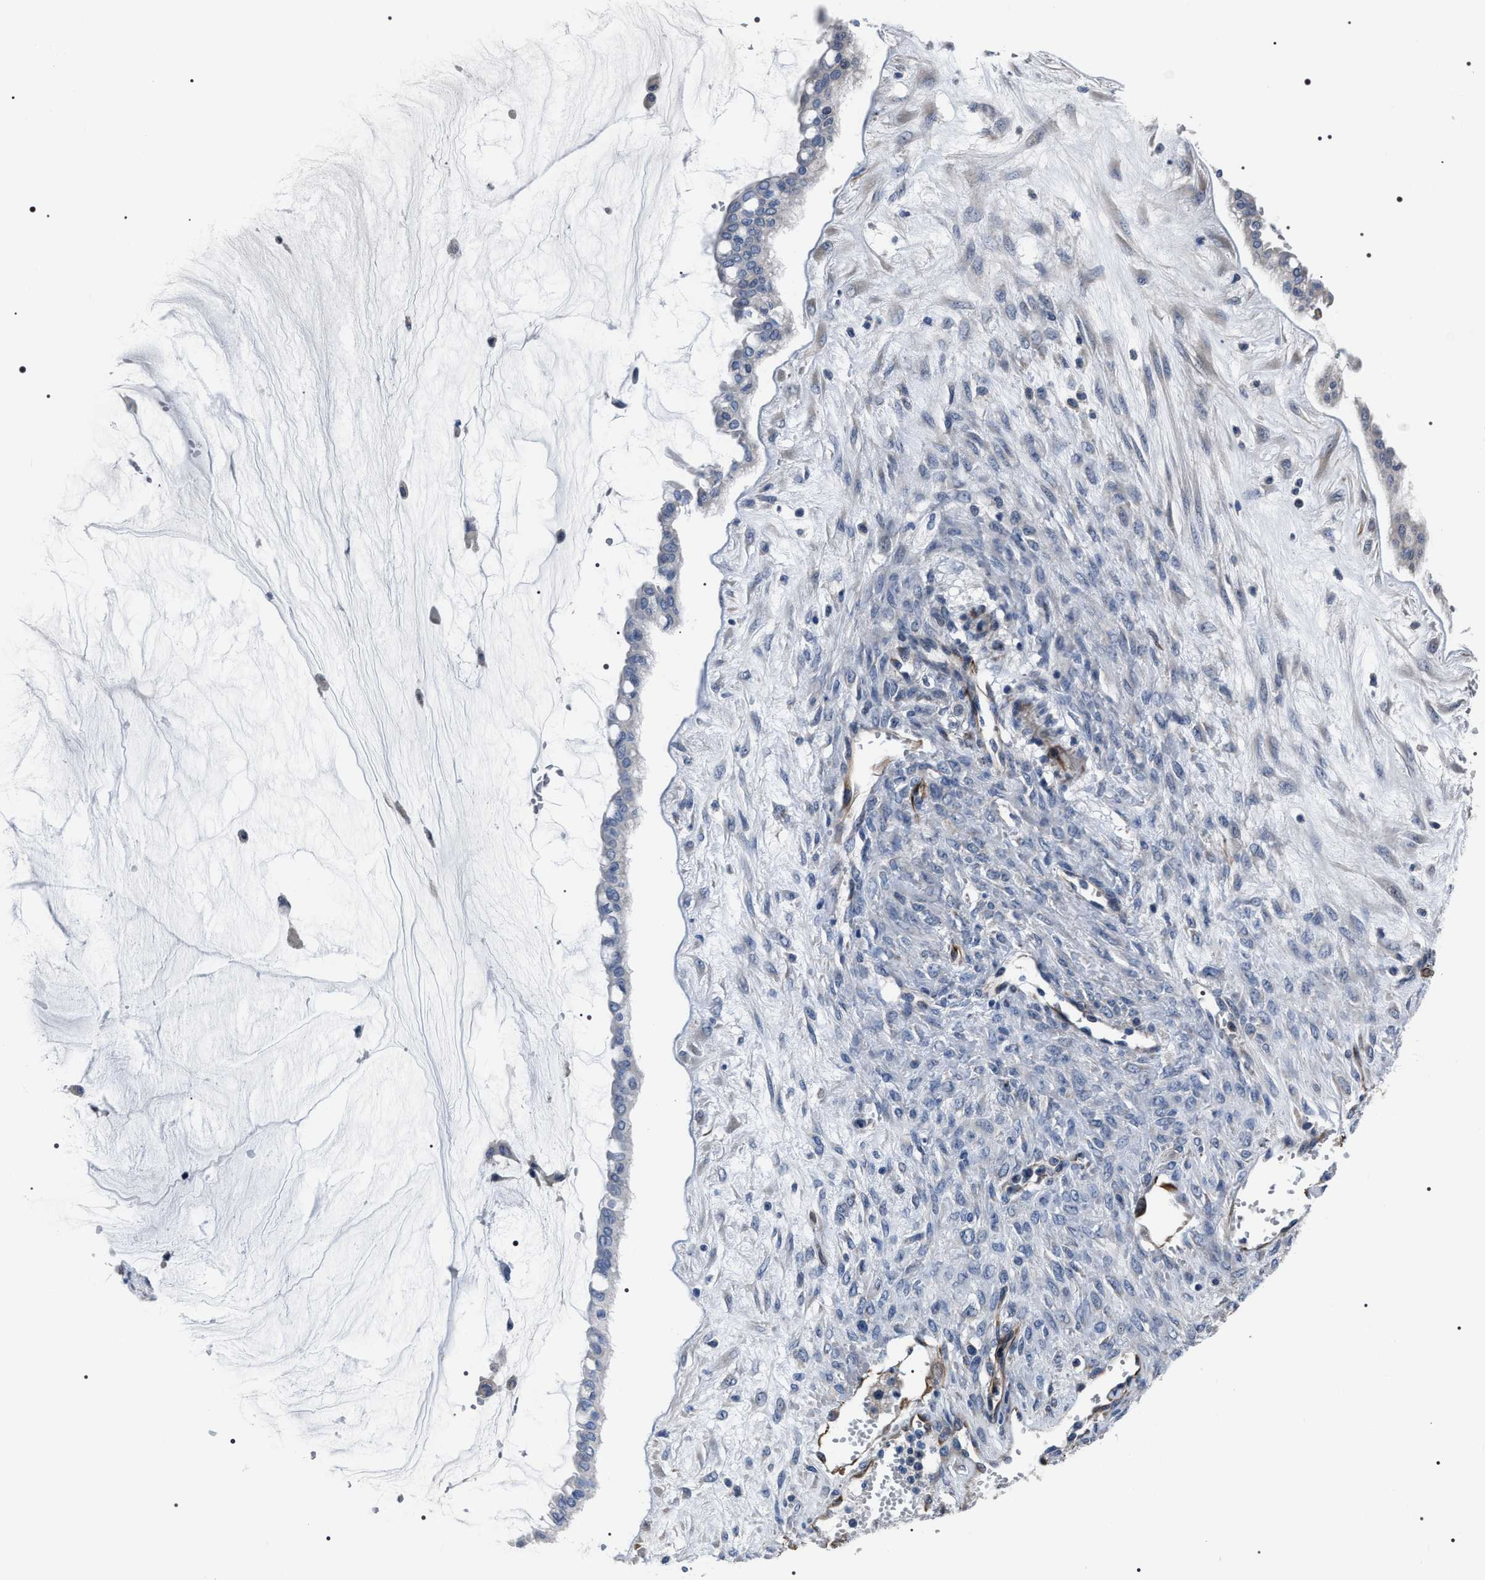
{"staining": {"intensity": "negative", "quantity": "none", "location": "none"}, "tissue": "ovarian cancer", "cell_type": "Tumor cells", "image_type": "cancer", "snomed": [{"axis": "morphology", "description": "Cystadenocarcinoma, mucinous, NOS"}, {"axis": "topography", "description": "Ovary"}], "caption": "The immunohistochemistry (IHC) image has no significant positivity in tumor cells of ovarian cancer tissue.", "gene": "PKD1L1", "patient": {"sex": "female", "age": 73}}